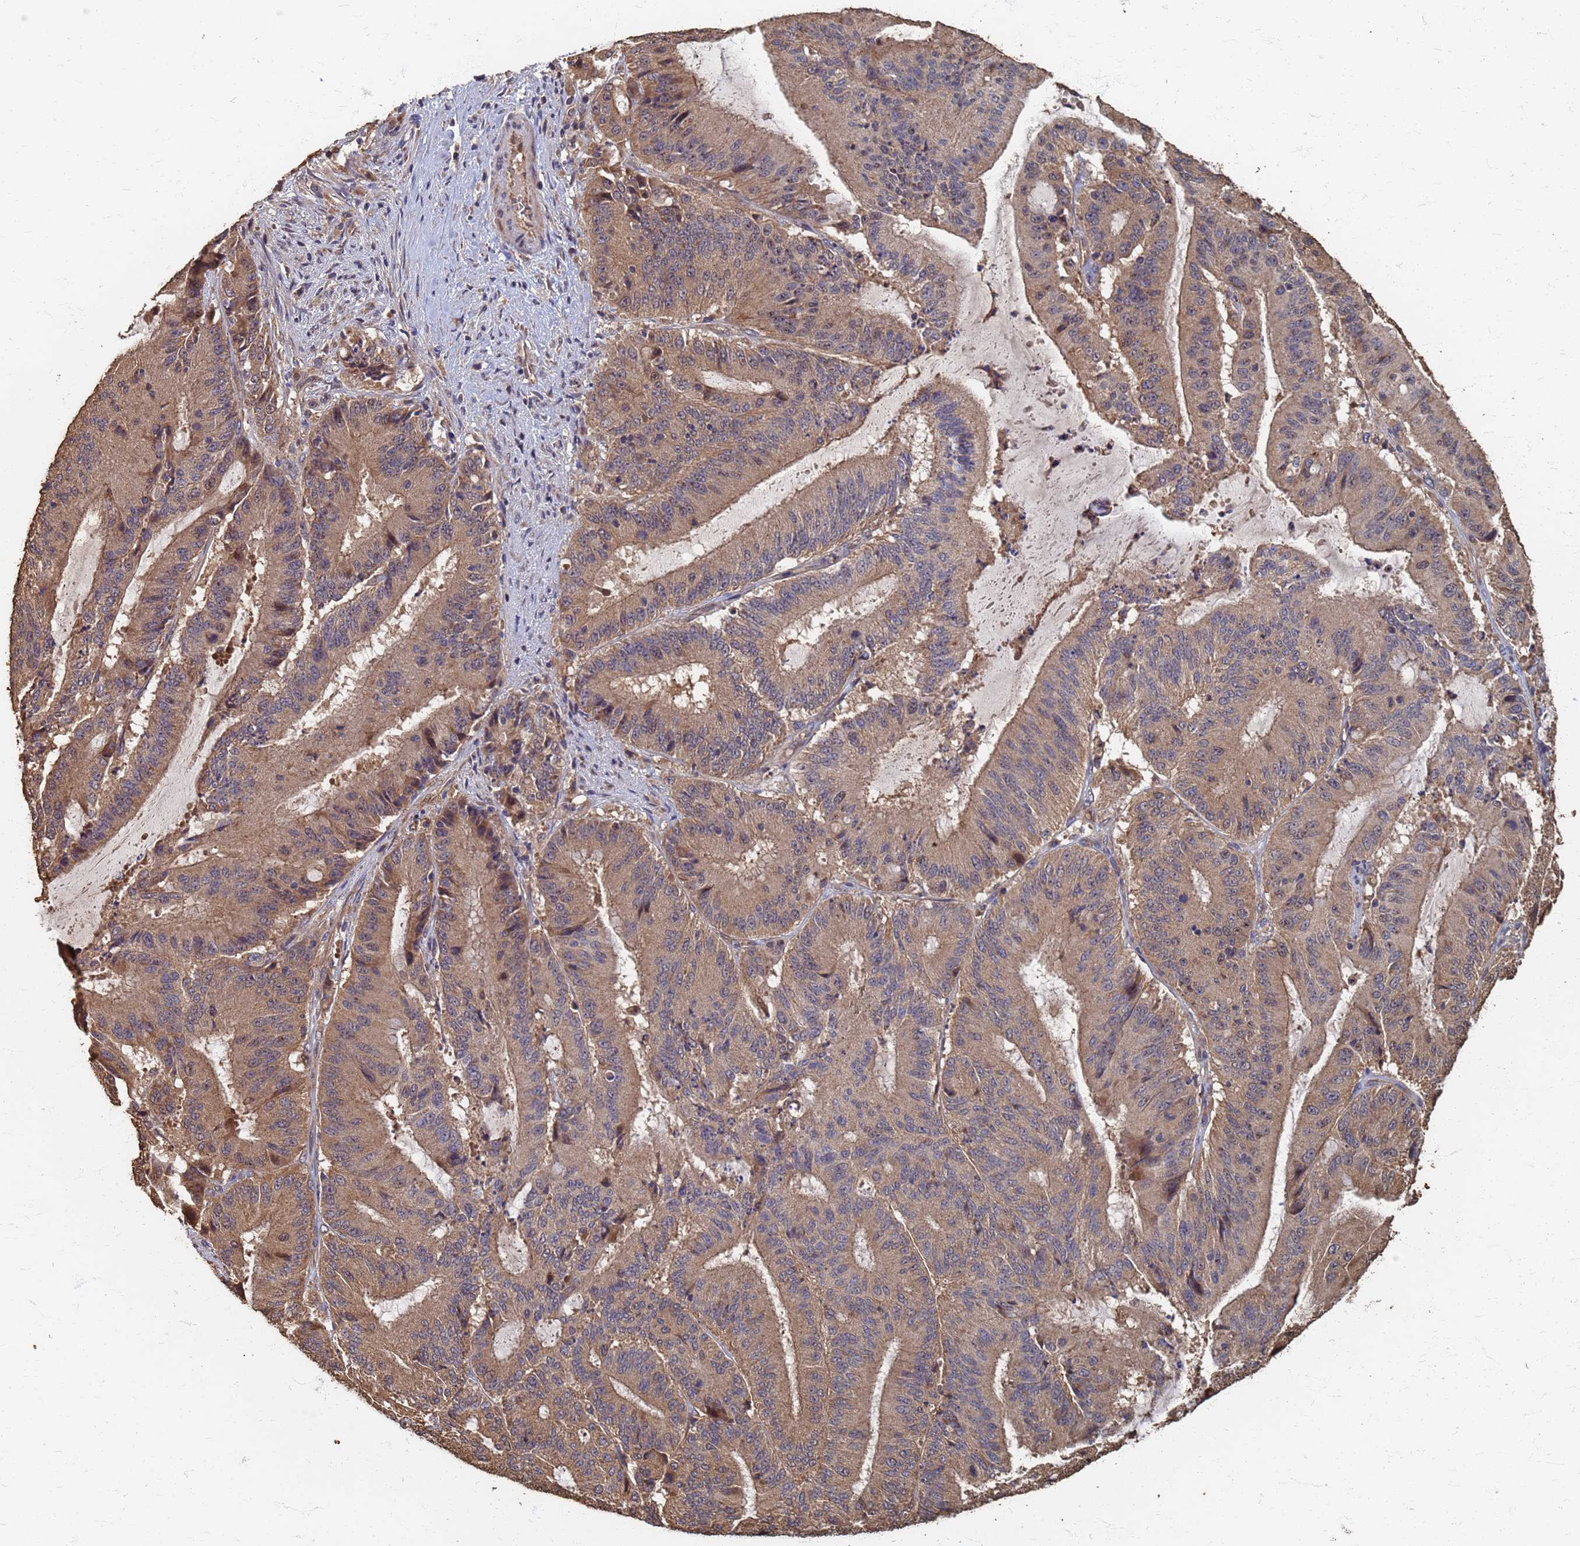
{"staining": {"intensity": "weak", "quantity": ">75%", "location": "cytoplasmic/membranous"}, "tissue": "liver cancer", "cell_type": "Tumor cells", "image_type": "cancer", "snomed": [{"axis": "morphology", "description": "Normal tissue, NOS"}, {"axis": "morphology", "description": "Cholangiocarcinoma"}, {"axis": "topography", "description": "Liver"}, {"axis": "topography", "description": "Peripheral nerve tissue"}], "caption": "Liver cancer stained with a brown dye demonstrates weak cytoplasmic/membranous positive staining in approximately >75% of tumor cells.", "gene": "DPH5", "patient": {"sex": "female", "age": 73}}